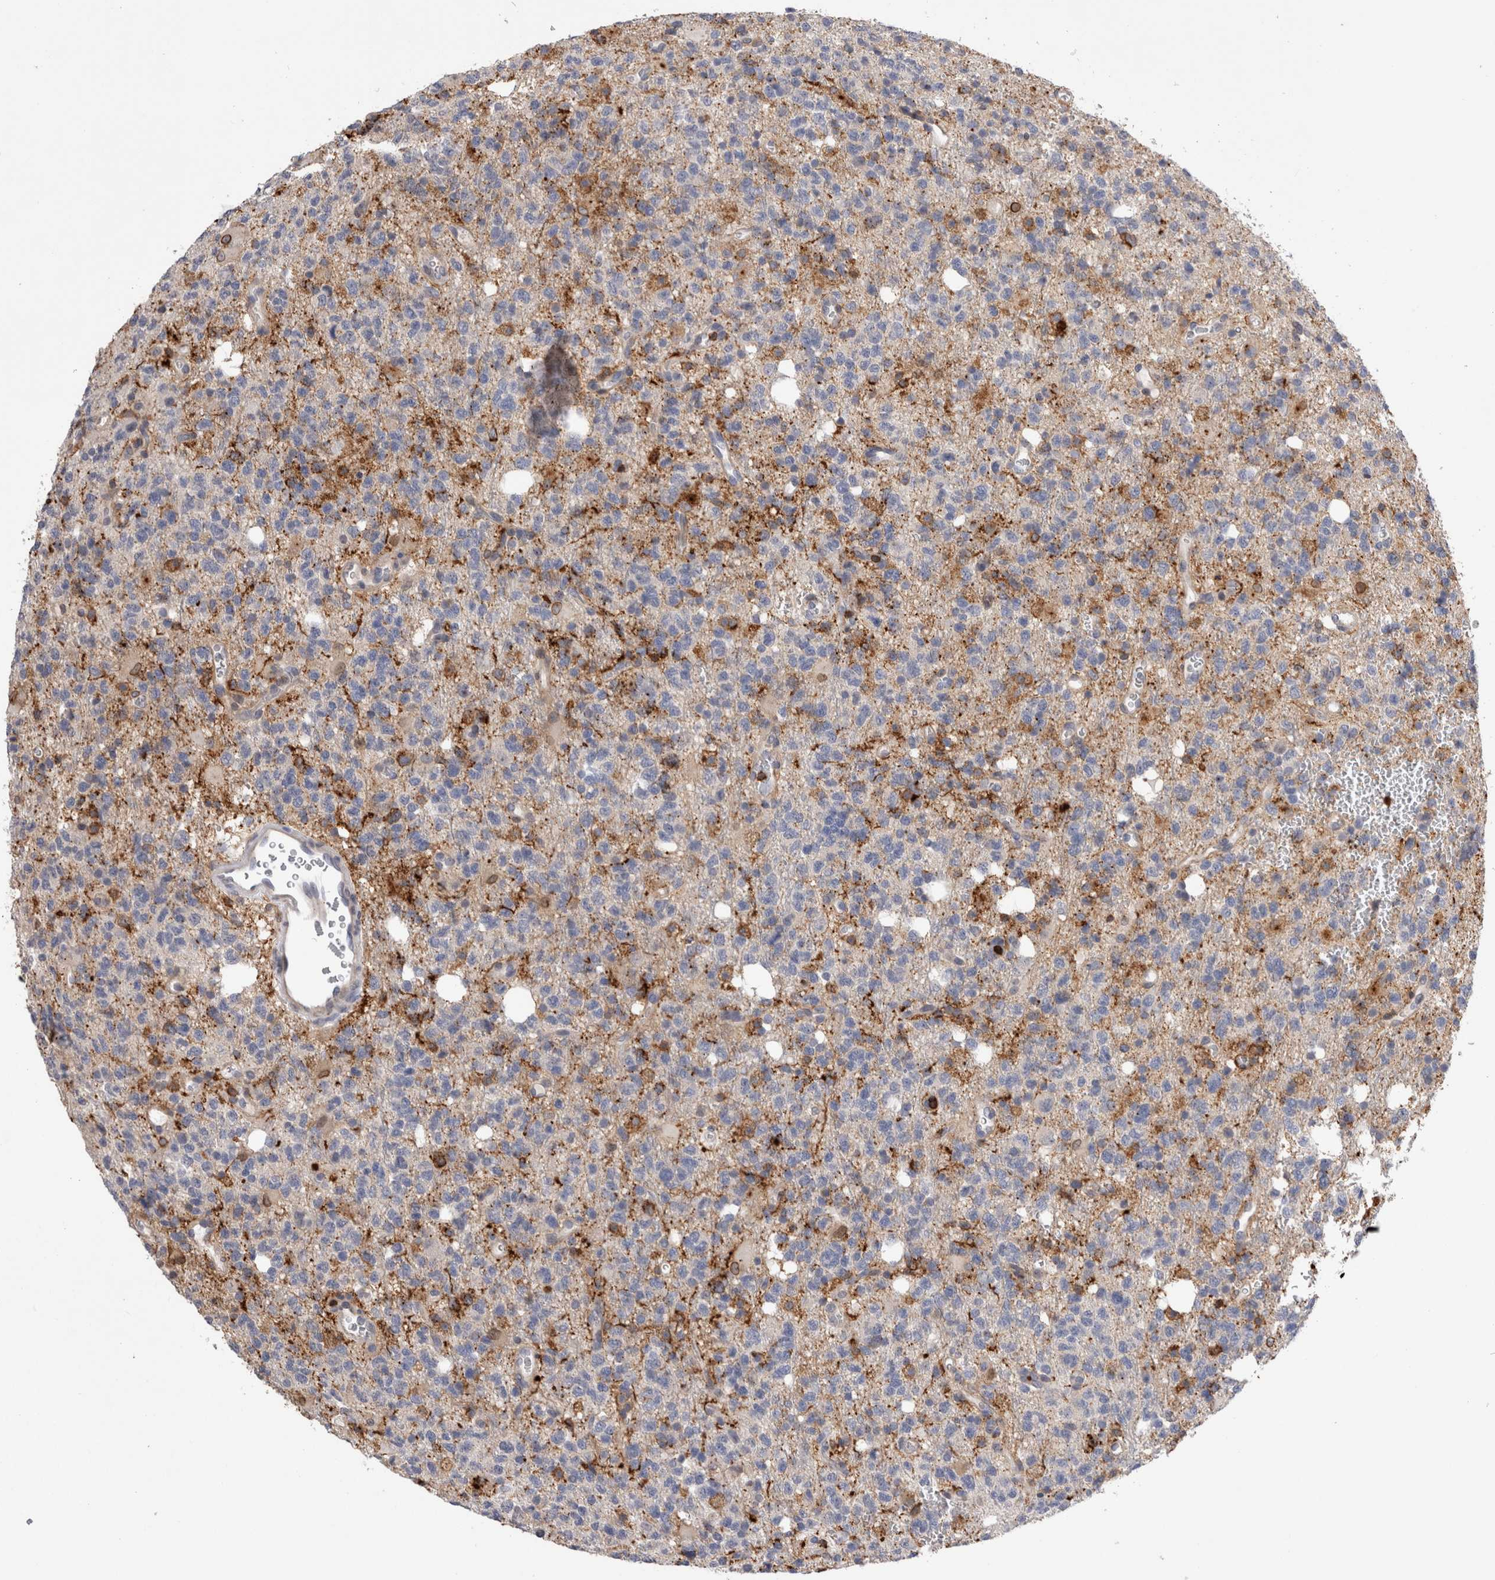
{"staining": {"intensity": "negative", "quantity": "none", "location": "none"}, "tissue": "glioma", "cell_type": "Tumor cells", "image_type": "cancer", "snomed": [{"axis": "morphology", "description": "Glioma, malignant, High grade"}, {"axis": "topography", "description": "Brain"}], "caption": "Micrograph shows no protein staining in tumor cells of malignant high-grade glioma tissue.", "gene": "CCDC88B", "patient": {"sex": "female", "age": 62}}